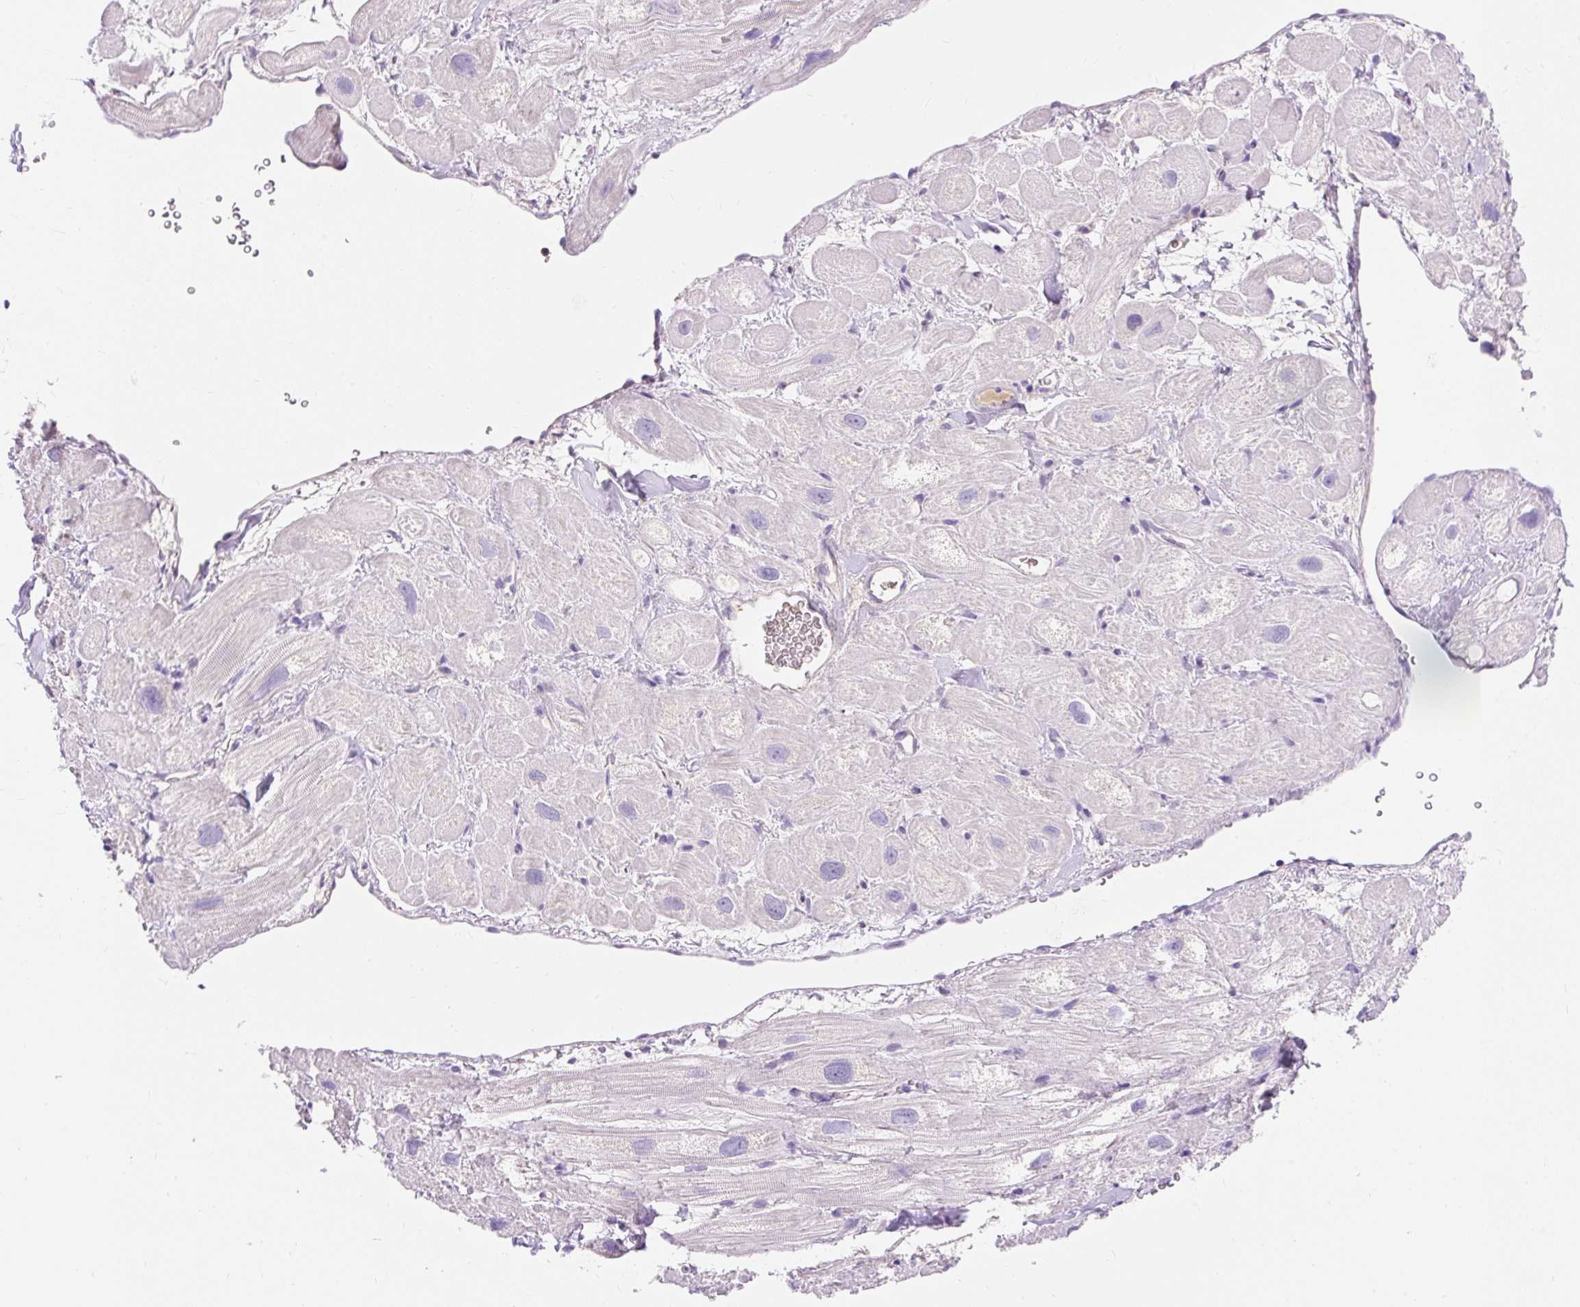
{"staining": {"intensity": "negative", "quantity": "none", "location": "none"}, "tissue": "heart muscle", "cell_type": "Cardiomyocytes", "image_type": "normal", "snomed": [{"axis": "morphology", "description": "Normal tissue, NOS"}, {"axis": "topography", "description": "Heart"}], "caption": "The image shows no staining of cardiomyocytes in unremarkable heart muscle. (Brightfield microscopy of DAB immunohistochemistry at high magnification).", "gene": "TMEM150C", "patient": {"sex": "male", "age": 49}}